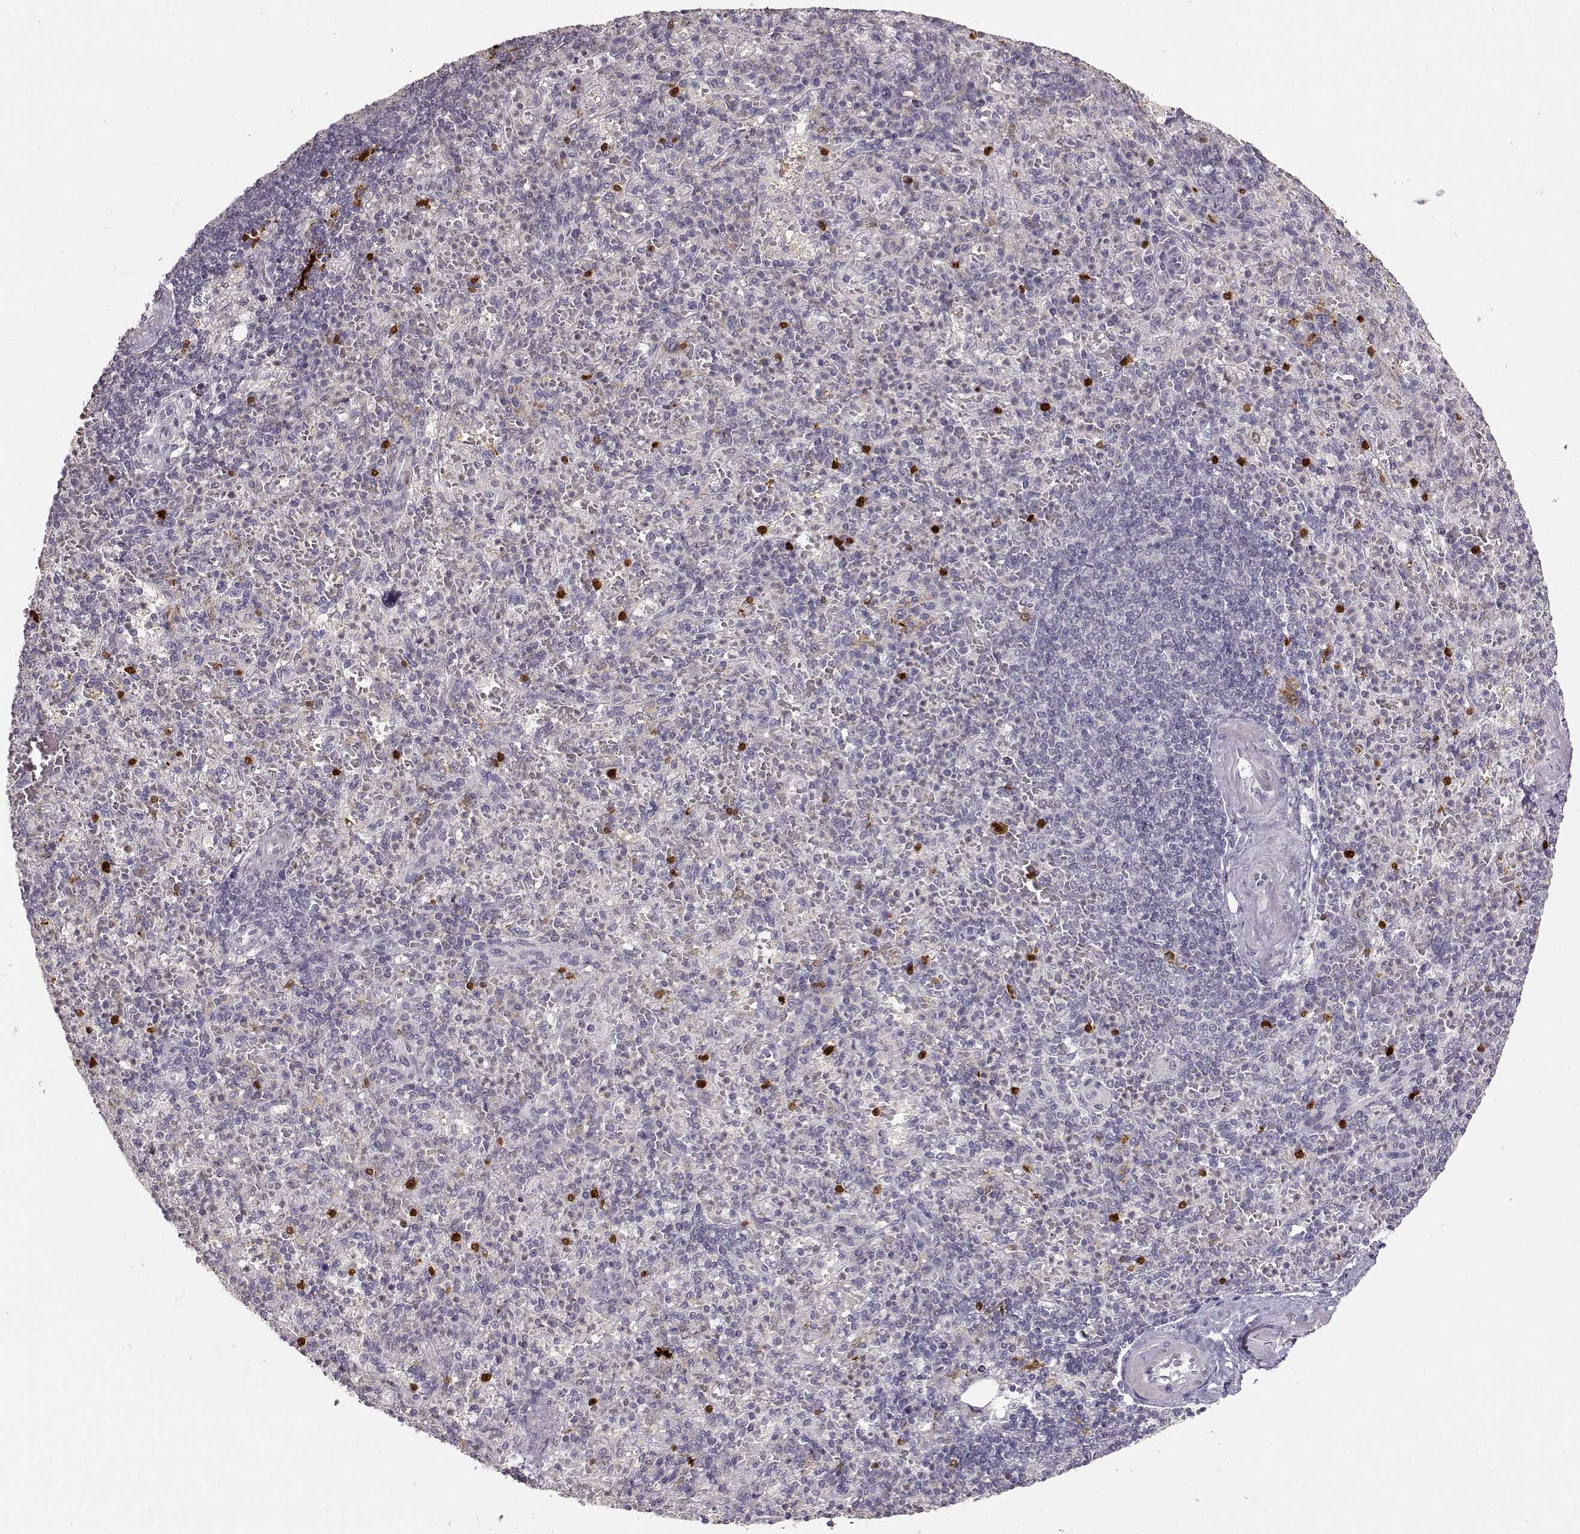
{"staining": {"intensity": "strong", "quantity": "<25%", "location": "cytoplasmic/membranous,nuclear"}, "tissue": "spleen", "cell_type": "Cells in red pulp", "image_type": "normal", "snomed": [{"axis": "morphology", "description": "Normal tissue, NOS"}, {"axis": "topography", "description": "Spleen"}], "caption": "Spleen stained with immunohistochemistry (IHC) displays strong cytoplasmic/membranous,nuclear positivity in about <25% of cells in red pulp. (Brightfield microscopy of DAB IHC at high magnification).", "gene": "S100B", "patient": {"sex": "female", "age": 74}}